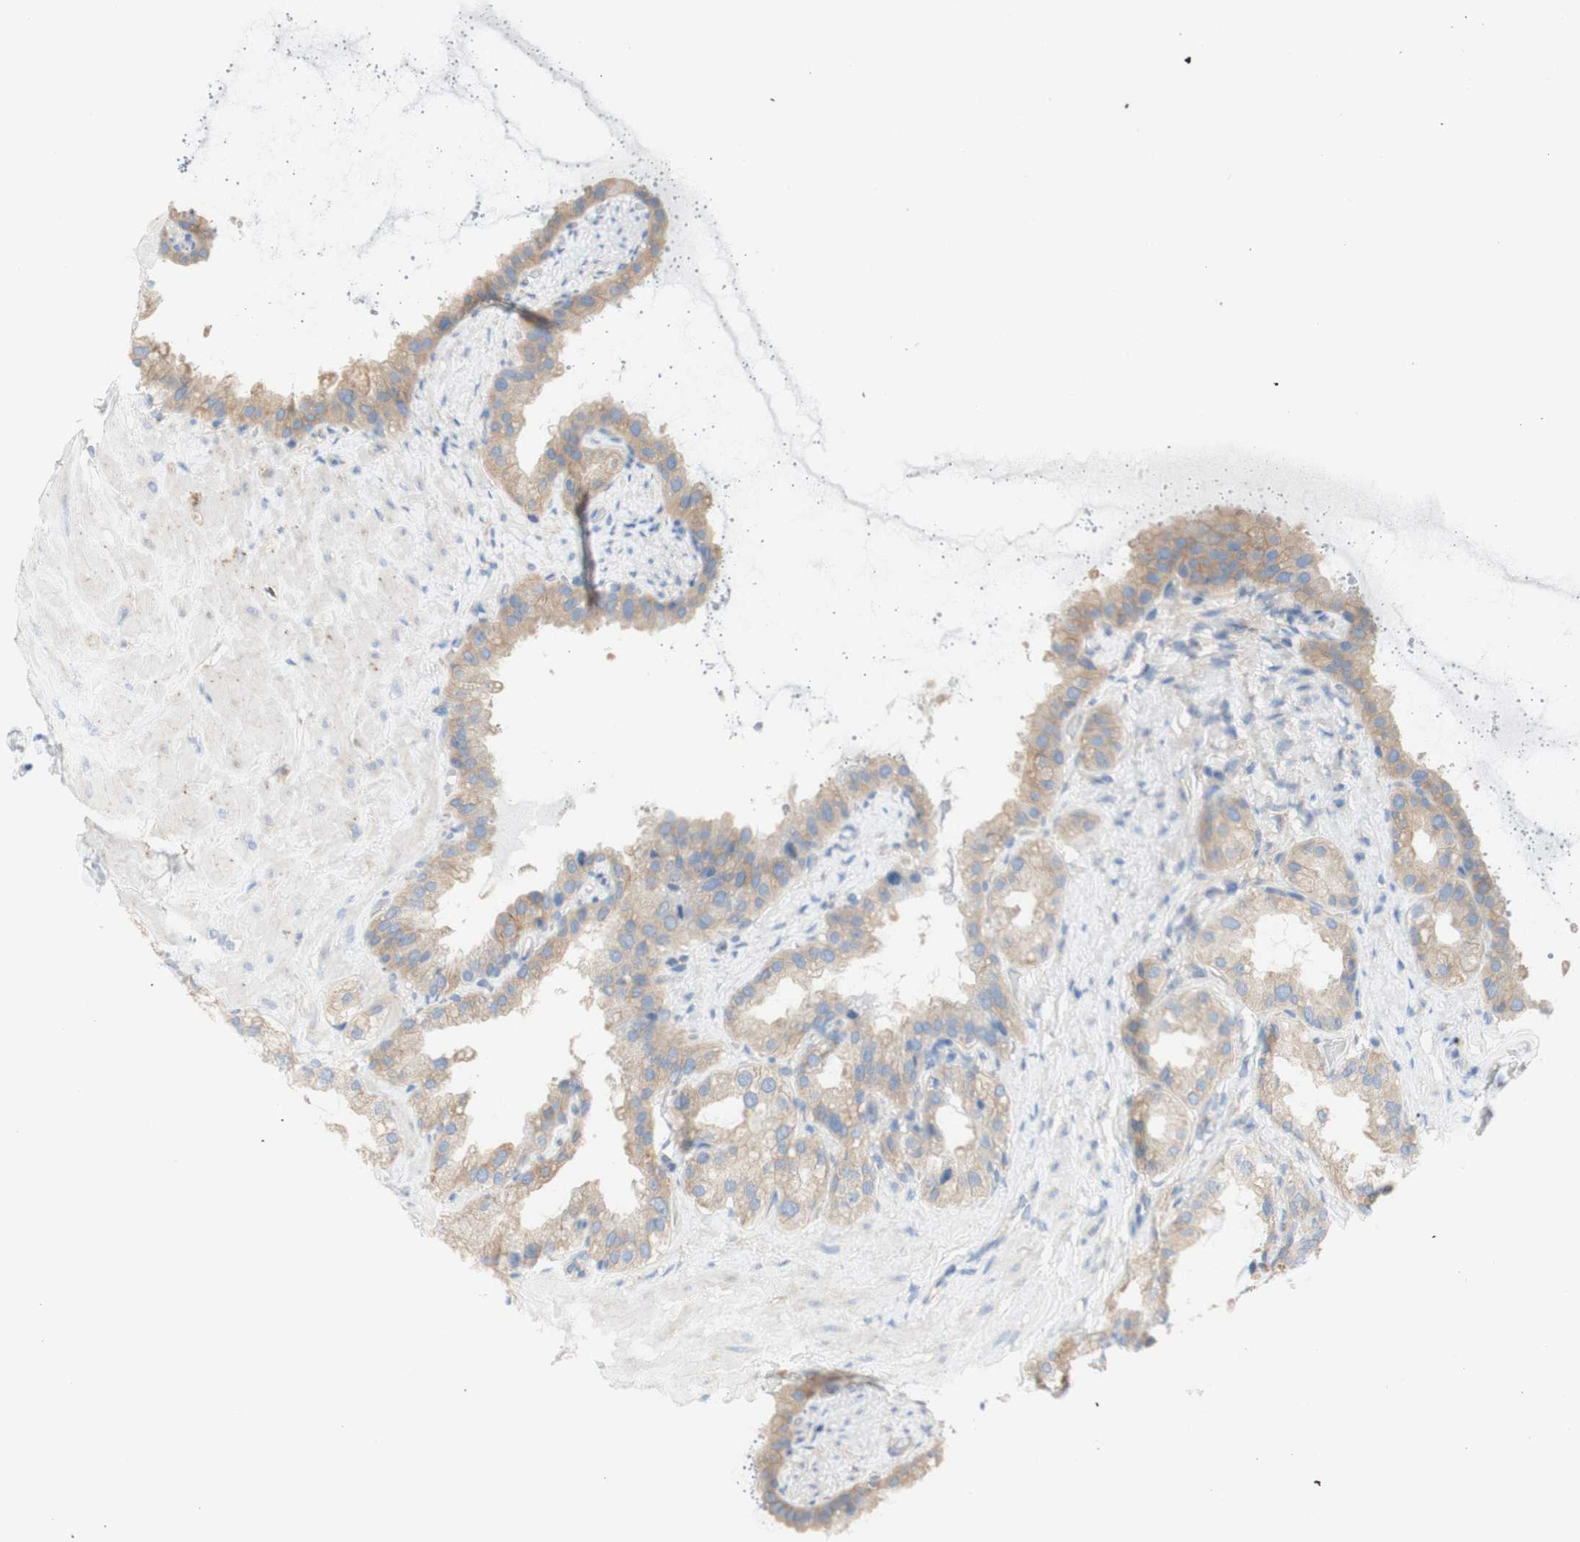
{"staining": {"intensity": "weak", "quantity": ">75%", "location": "cytoplasmic/membranous"}, "tissue": "seminal vesicle", "cell_type": "Glandular cells", "image_type": "normal", "snomed": [{"axis": "morphology", "description": "Normal tissue, NOS"}, {"axis": "topography", "description": "Seminal veicle"}], "caption": "A low amount of weak cytoplasmic/membranous expression is identified in about >75% of glandular cells in benign seminal vesicle.", "gene": "ATP2B1", "patient": {"sex": "male", "age": 68}}